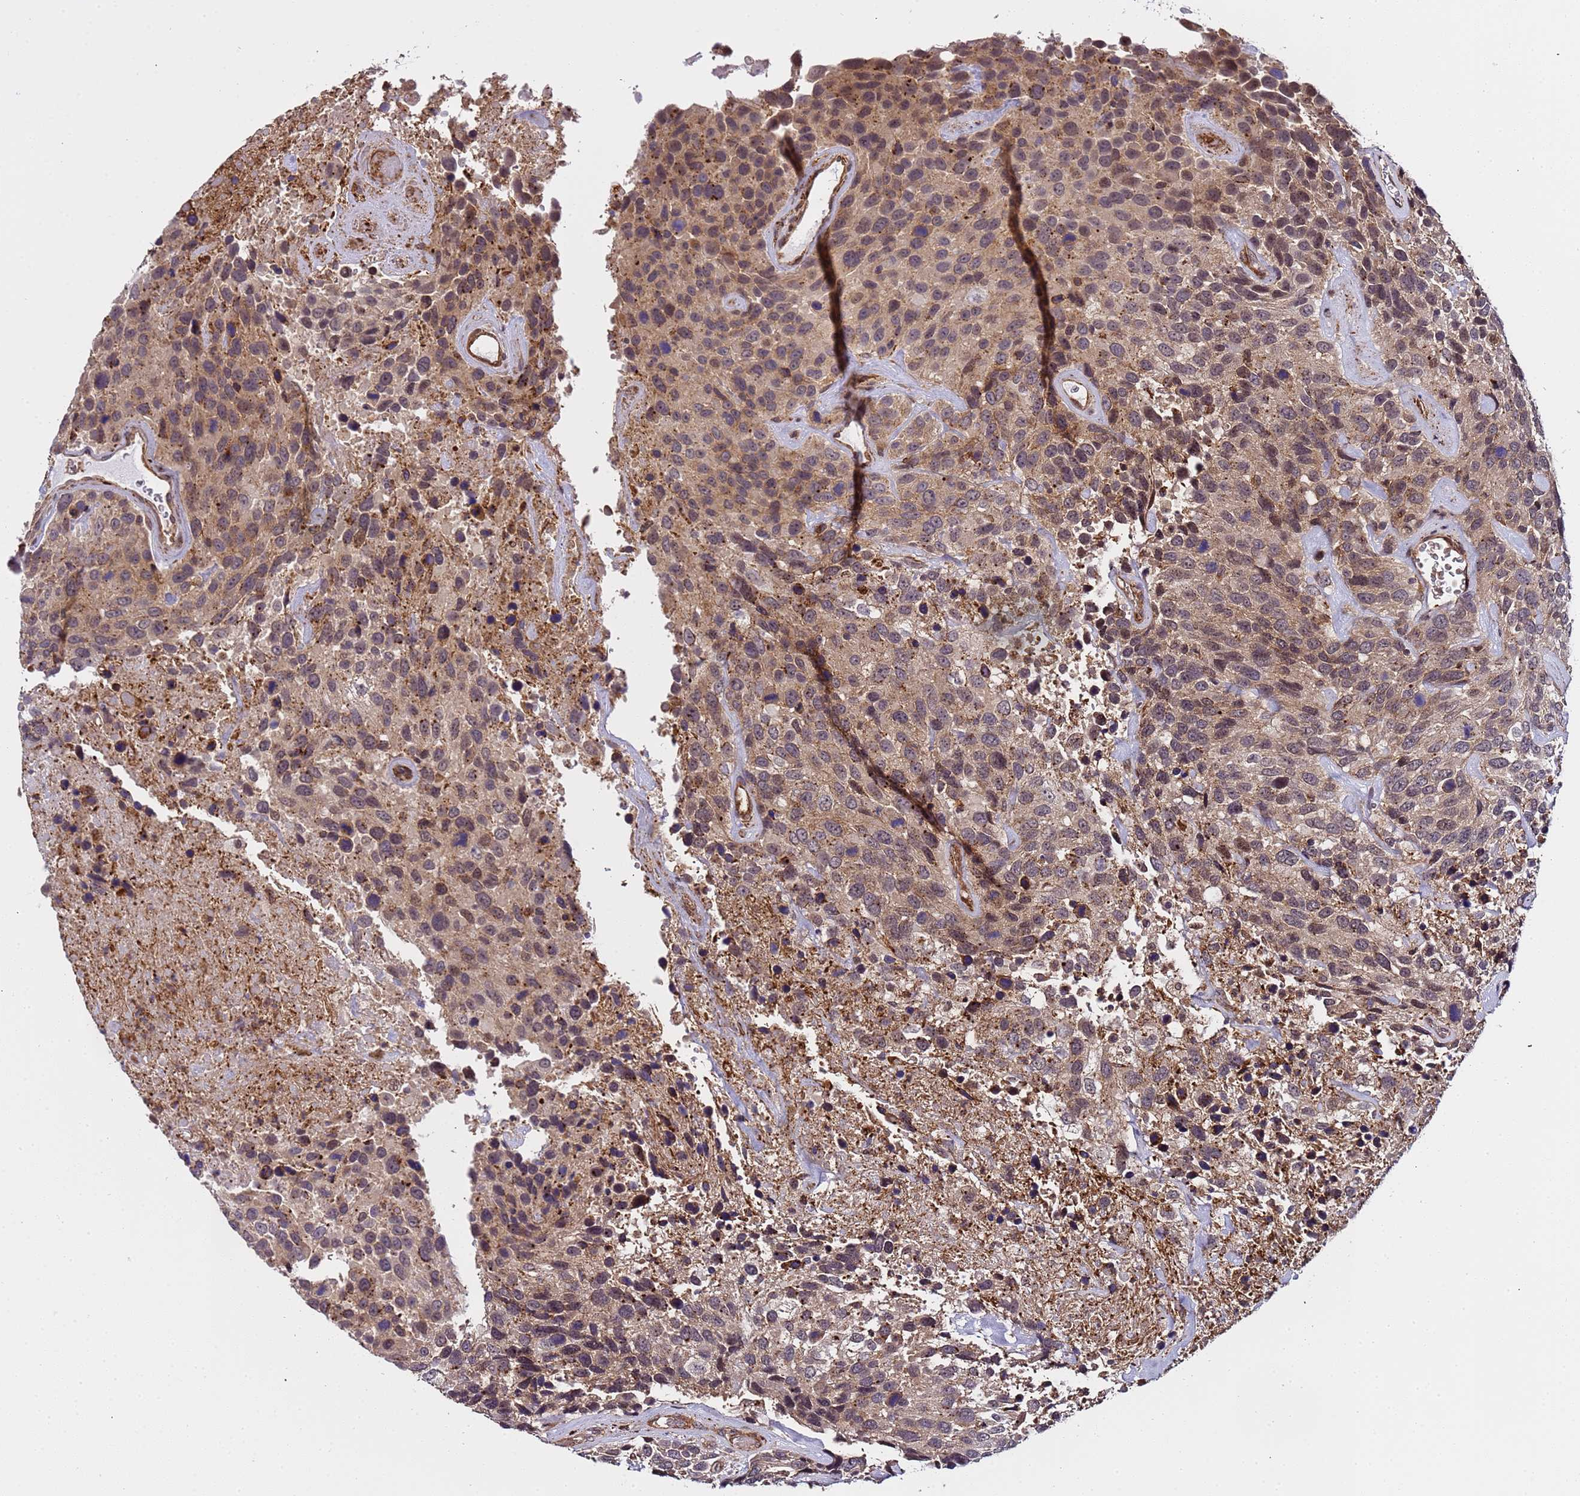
{"staining": {"intensity": "weak", "quantity": "25%-75%", "location": "cytoplasmic/membranous,nuclear"}, "tissue": "urothelial cancer", "cell_type": "Tumor cells", "image_type": "cancer", "snomed": [{"axis": "morphology", "description": "Urothelial carcinoma, High grade"}, {"axis": "topography", "description": "Urinary bladder"}], "caption": "A photomicrograph of human urothelial carcinoma (high-grade) stained for a protein demonstrates weak cytoplasmic/membranous and nuclear brown staining in tumor cells. (DAB (3,3'-diaminobenzidine) IHC with brightfield microscopy, high magnification).", "gene": "EMC2", "patient": {"sex": "female", "age": 70}}